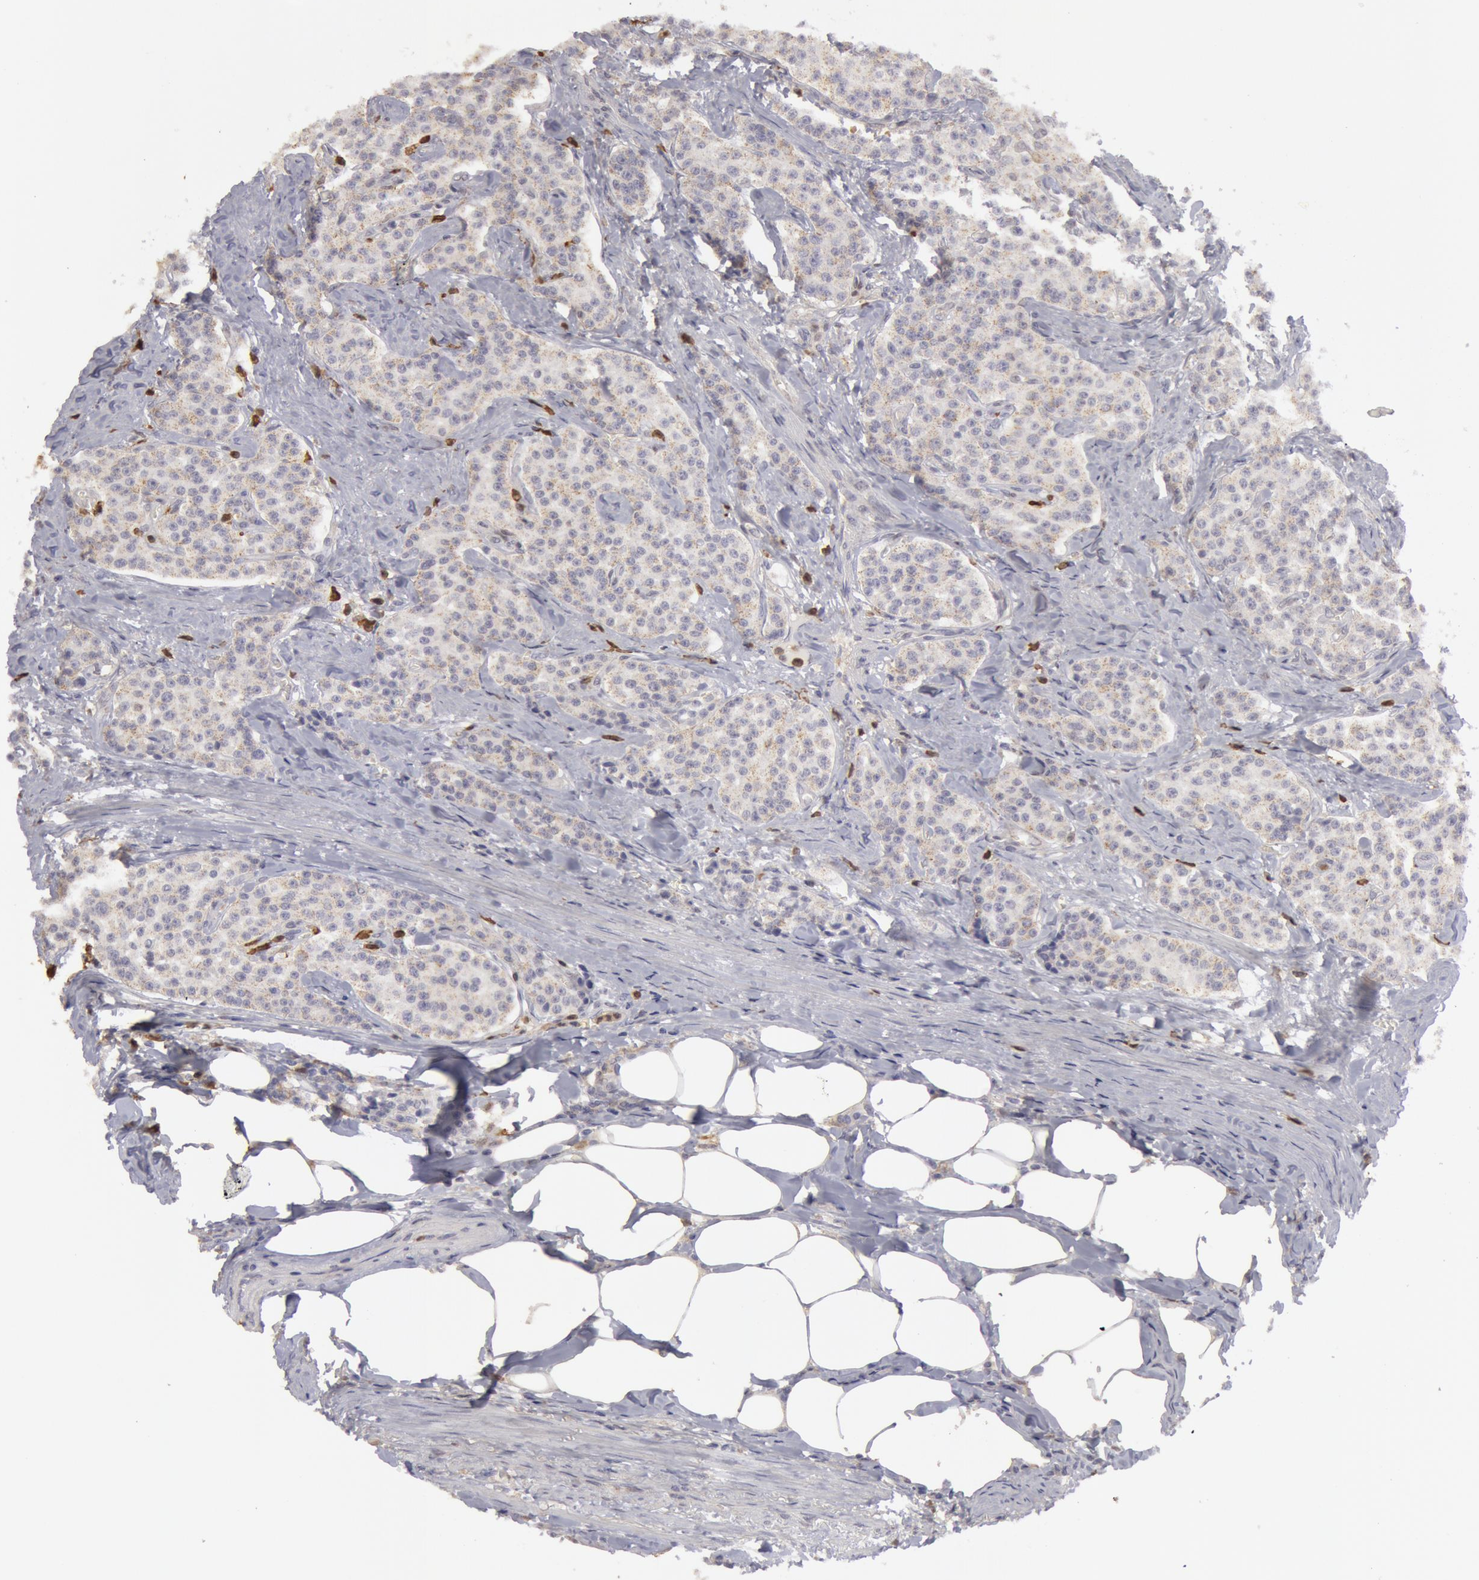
{"staining": {"intensity": "weak", "quantity": ">75%", "location": "cytoplasmic/membranous"}, "tissue": "carcinoid", "cell_type": "Tumor cells", "image_type": "cancer", "snomed": [{"axis": "morphology", "description": "Carcinoid, malignant, NOS"}, {"axis": "topography", "description": "Stomach"}], "caption": "Immunohistochemistry (IHC) (DAB (3,3'-diaminobenzidine)) staining of carcinoid shows weak cytoplasmic/membranous protein expression in approximately >75% of tumor cells. (DAB IHC, brown staining for protein, blue staining for nuclei).", "gene": "CAT", "patient": {"sex": "female", "age": 76}}